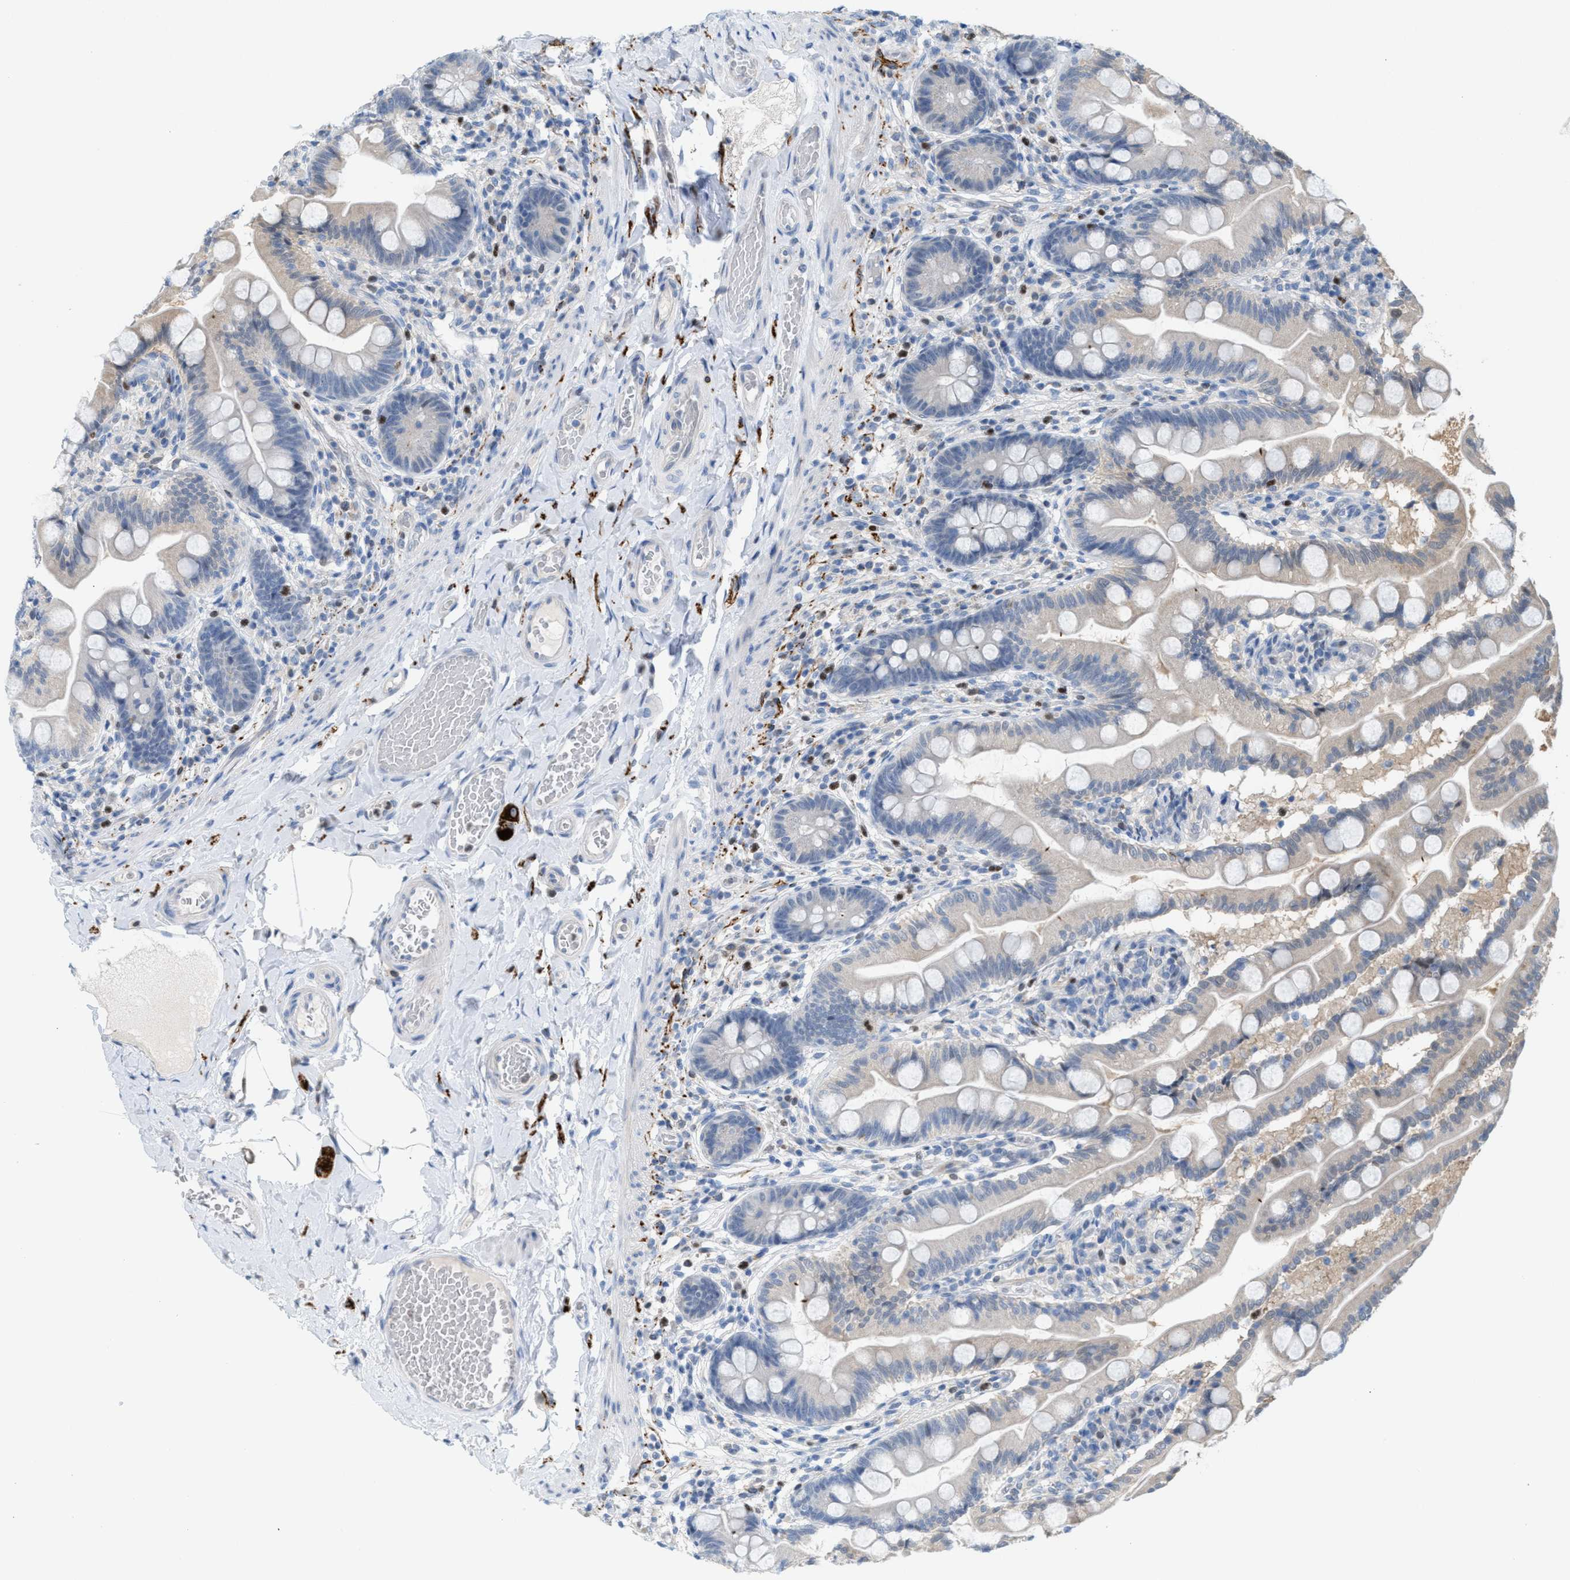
{"staining": {"intensity": "weak", "quantity": "<25%", "location": "cytoplasmic/membranous"}, "tissue": "small intestine", "cell_type": "Glandular cells", "image_type": "normal", "snomed": [{"axis": "morphology", "description": "Normal tissue, NOS"}, {"axis": "topography", "description": "Small intestine"}], "caption": "An image of human small intestine is negative for staining in glandular cells. Brightfield microscopy of immunohistochemistry (IHC) stained with DAB (3,3'-diaminobenzidine) (brown) and hematoxylin (blue), captured at high magnification.", "gene": "PPM1D", "patient": {"sex": "female", "age": 56}}